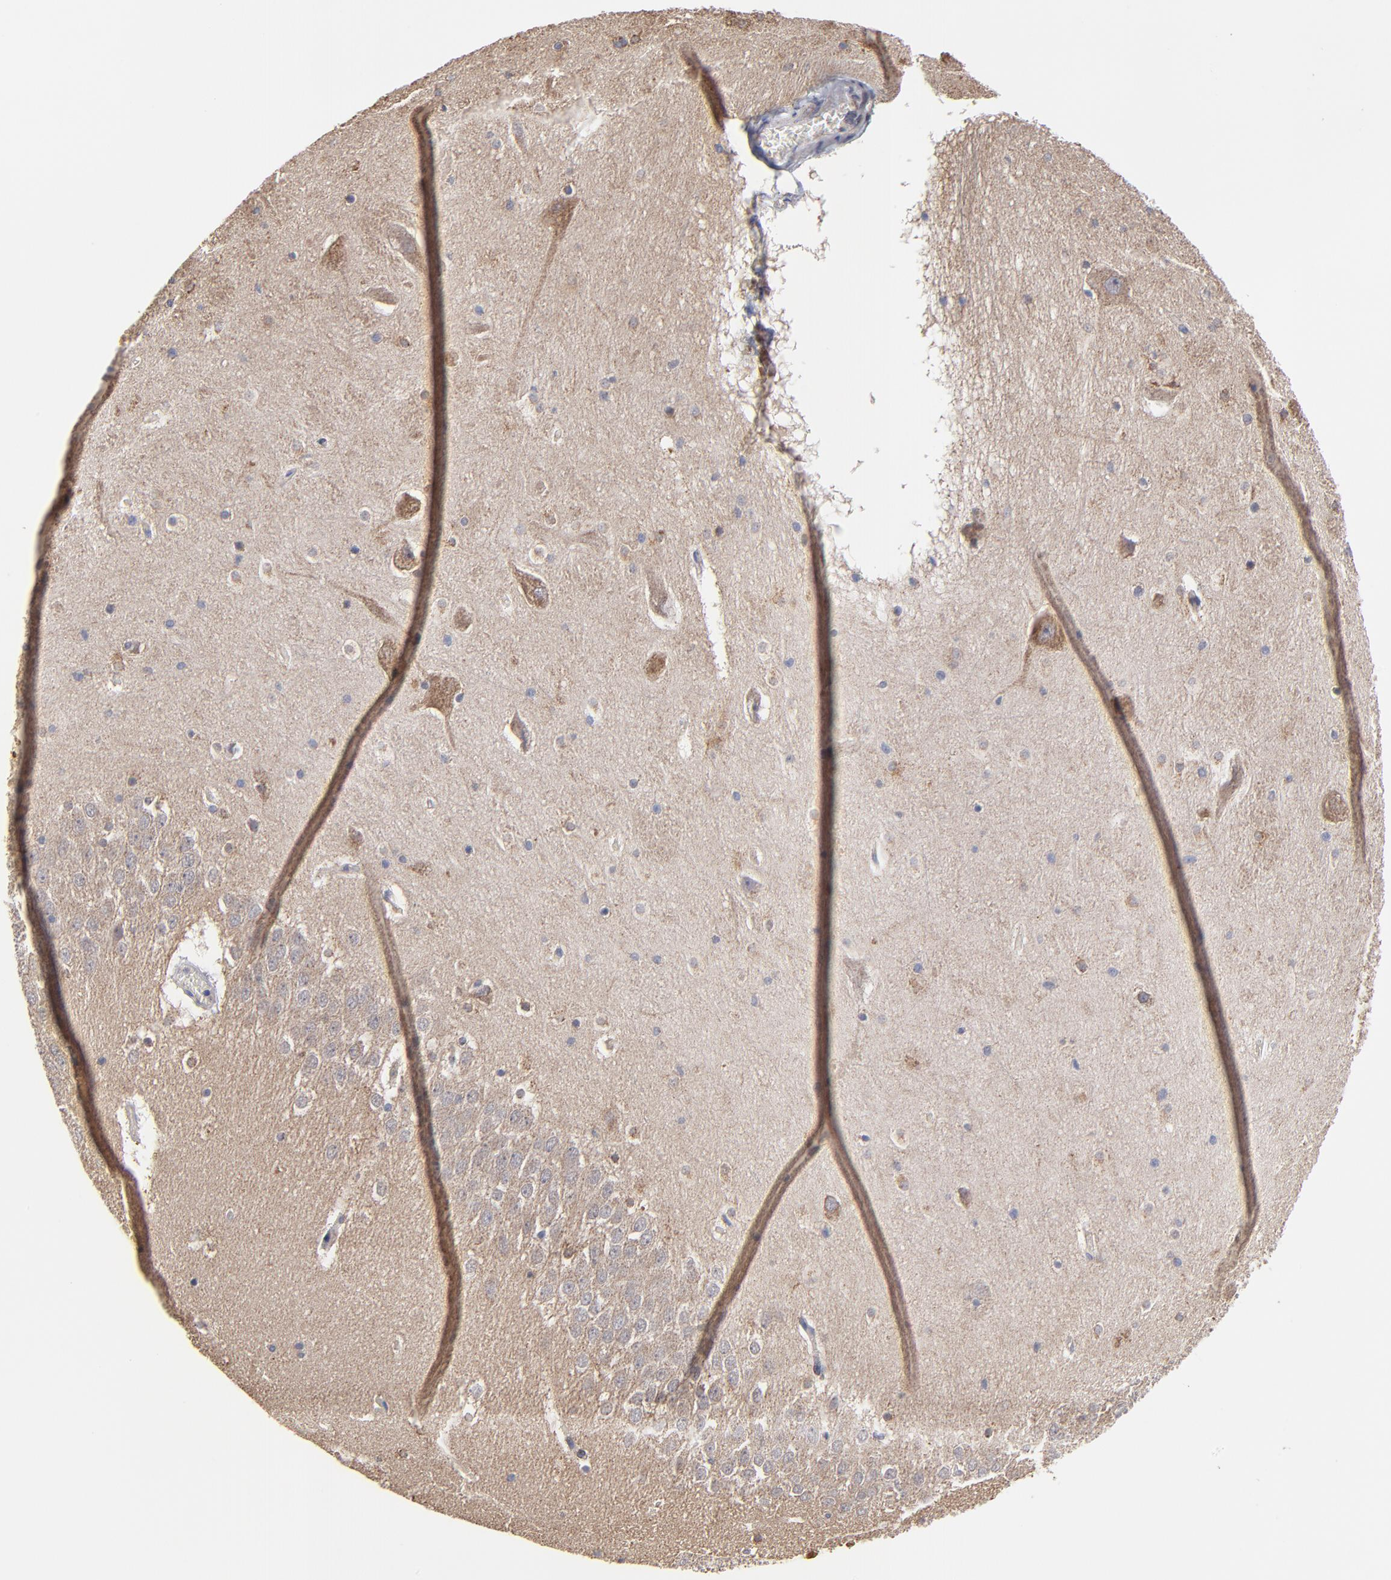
{"staining": {"intensity": "negative", "quantity": "none", "location": "none"}, "tissue": "hippocampus", "cell_type": "Glial cells", "image_type": "normal", "snomed": [{"axis": "morphology", "description": "Normal tissue, NOS"}, {"axis": "topography", "description": "Hippocampus"}], "caption": "This is an IHC photomicrograph of unremarkable human hippocampus. There is no expression in glial cells.", "gene": "ZNF550", "patient": {"sex": "male", "age": 45}}